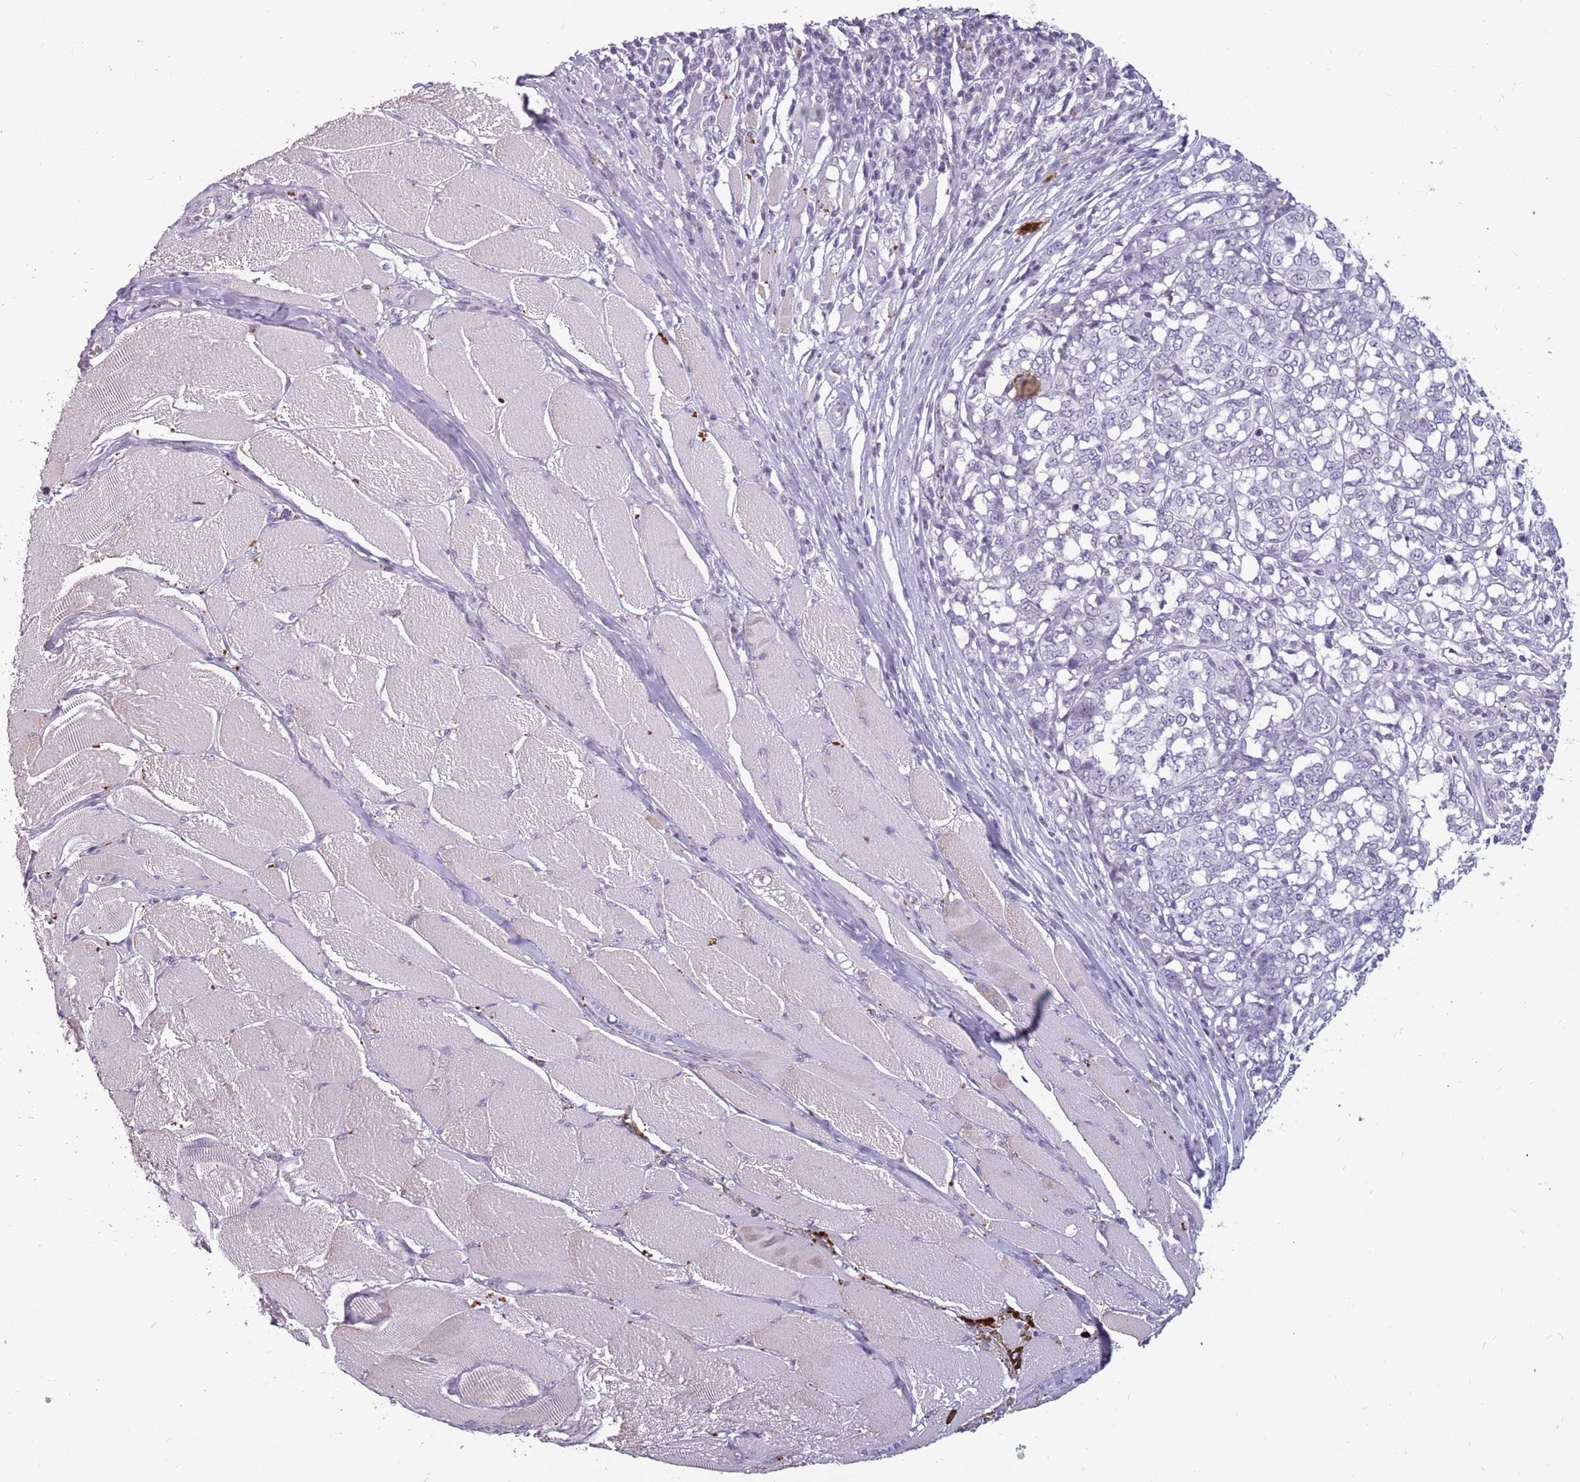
{"staining": {"intensity": "negative", "quantity": "none", "location": "none"}, "tissue": "melanoma", "cell_type": "Tumor cells", "image_type": "cancer", "snomed": [{"axis": "morphology", "description": "Malignant melanoma, NOS"}, {"axis": "topography", "description": "Skin"}], "caption": "This histopathology image is of melanoma stained with immunohistochemistry to label a protein in brown with the nuclei are counter-stained blue. There is no staining in tumor cells.", "gene": "NEK6", "patient": {"sex": "female", "age": 72}}